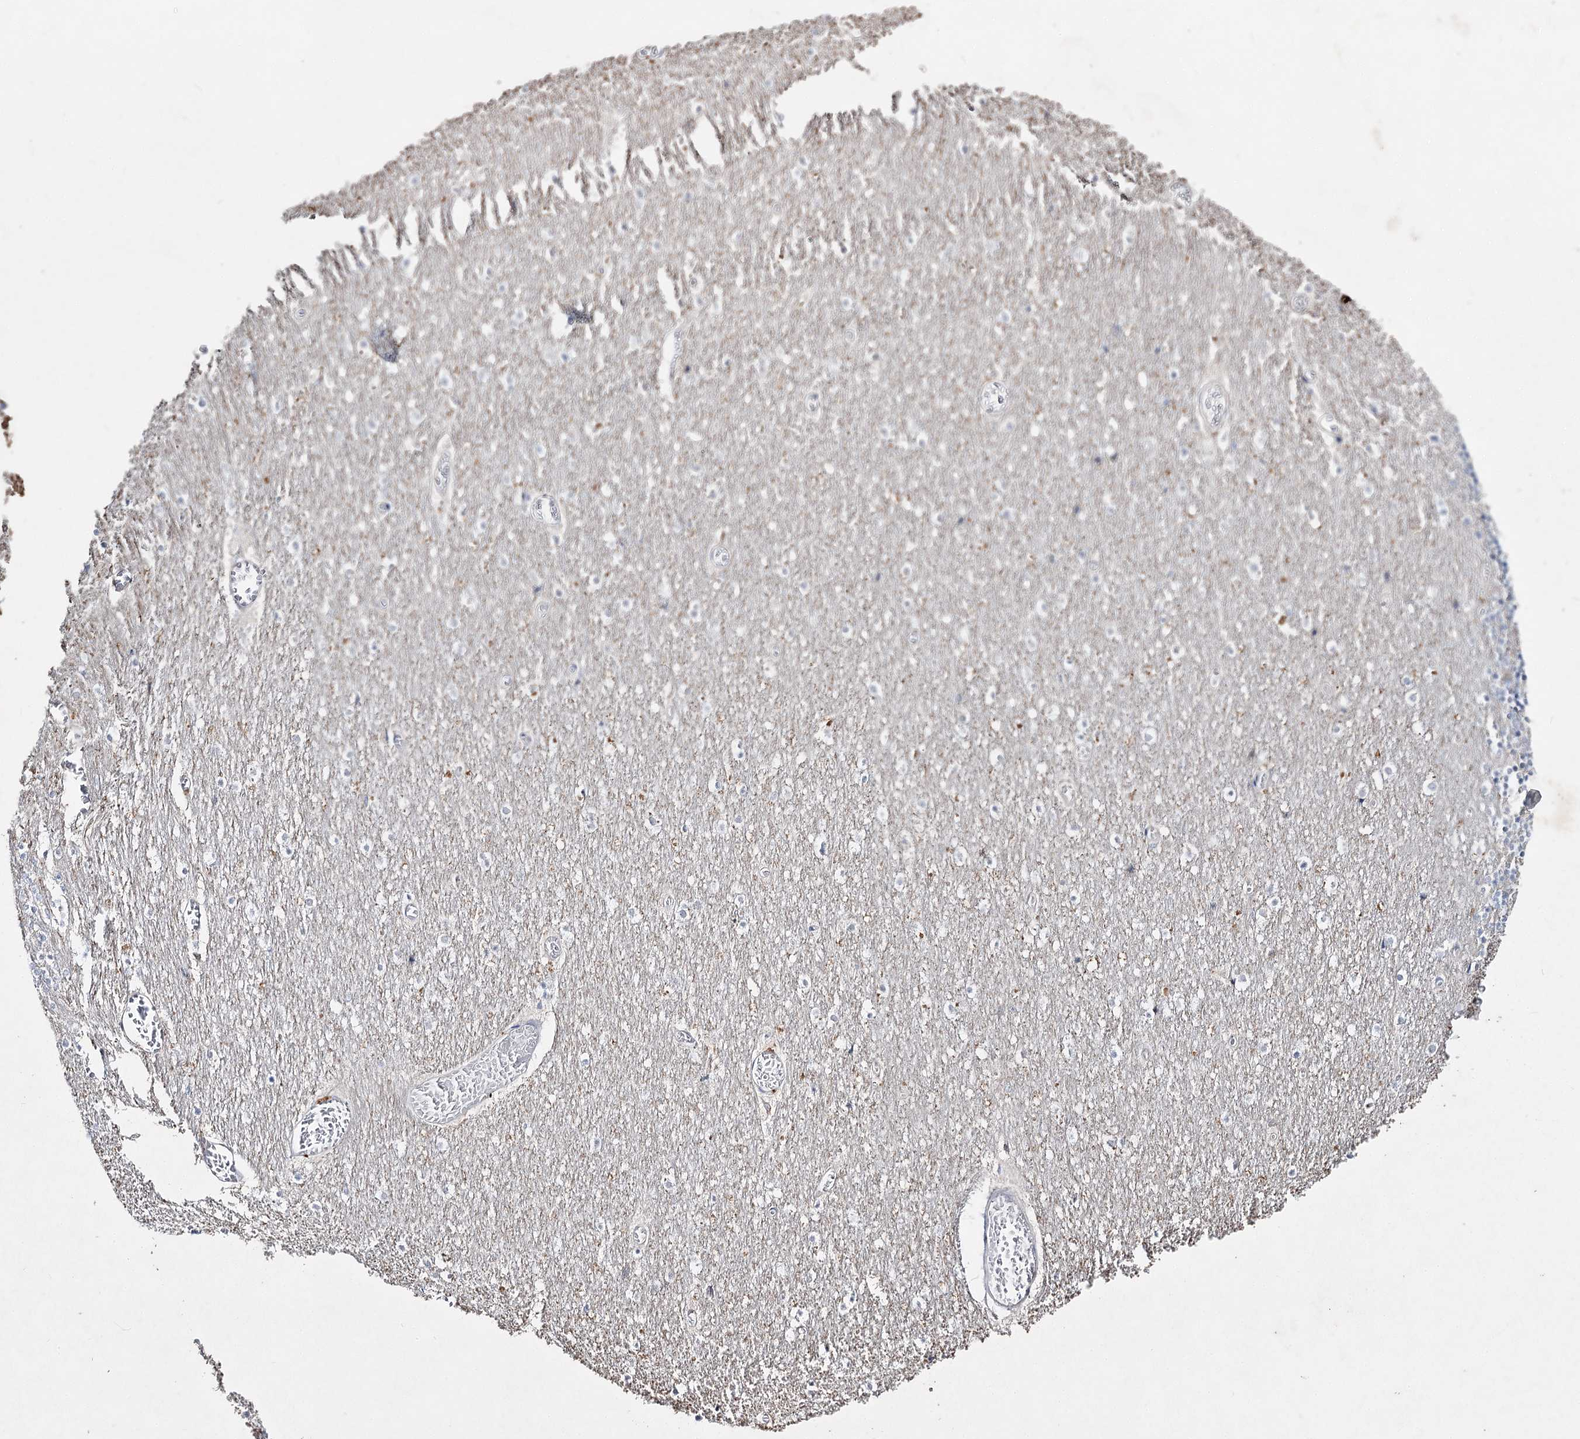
{"staining": {"intensity": "negative", "quantity": "none", "location": "none"}, "tissue": "cerebellum", "cell_type": "Cells in granular layer", "image_type": "normal", "snomed": [{"axis": "morphology", "description": "Normal tissue, NOS"}, {"axis": "topography", "description": "Cerebellum"}], "caption": "An immunohistochemistry (IHC) micrograph of unremarkable cerebellum is shown. There is no staining in cells in granular layer of cerebellum.", "gene": "IL1RAP", "patient": {"sex": "female", "age": 28}}